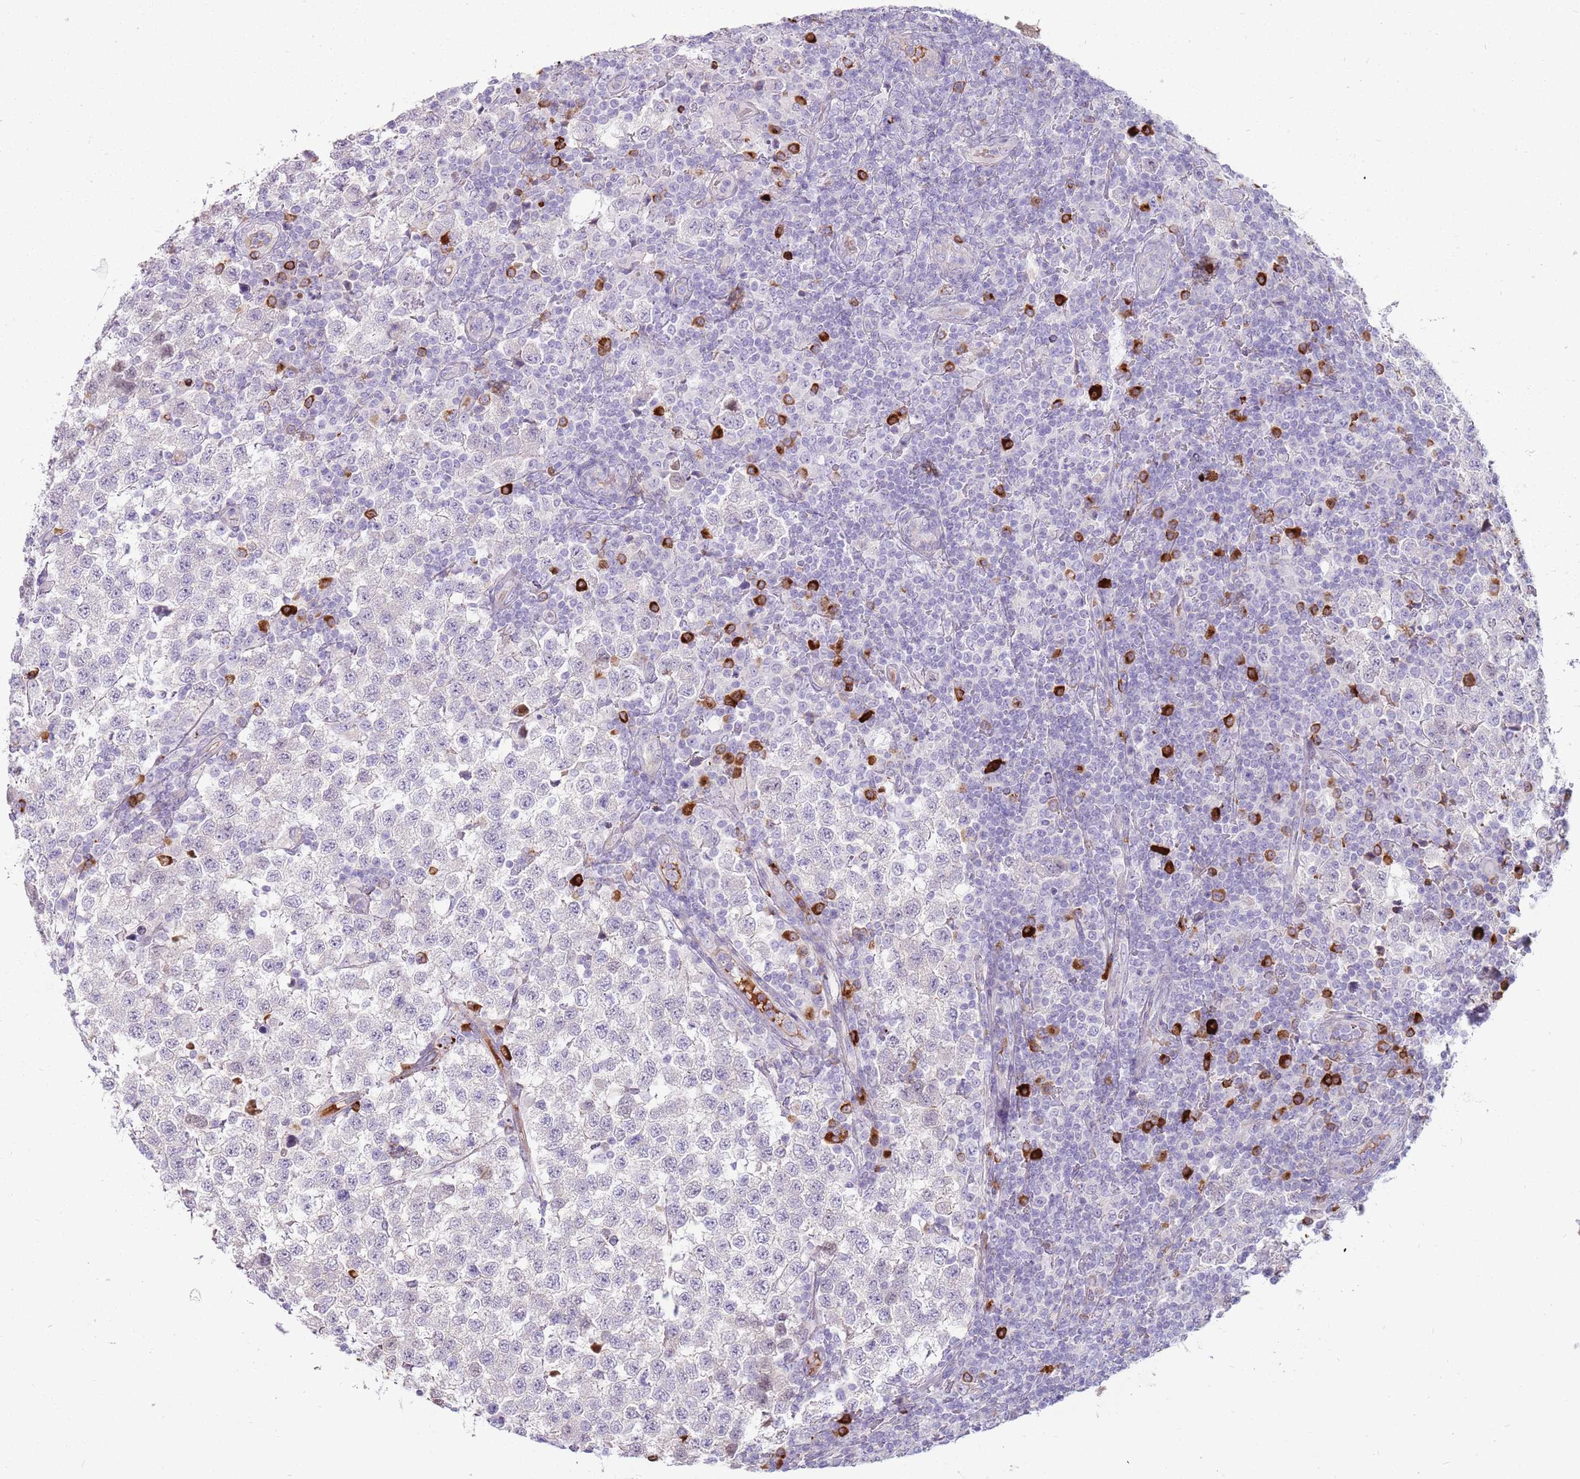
{"staining": {"intensity": "negative", "quantity": "none", "location": "none"}, "tissue": "testis cancer", "cell_type": "Tumor cells", "image_type": "cancer", "snomed": [{"axis": "morphology", "description": "Seminoma, NOS"}, {"axis": "topography", "description": "Testis"}], "caption": "Testis cancer (seminoma) stained for a protein using immunohistochemistry (IHC) displays no positivity tumor cells.", "gene": "MCUB", "patient": {"sex": "male", "age": 34}}